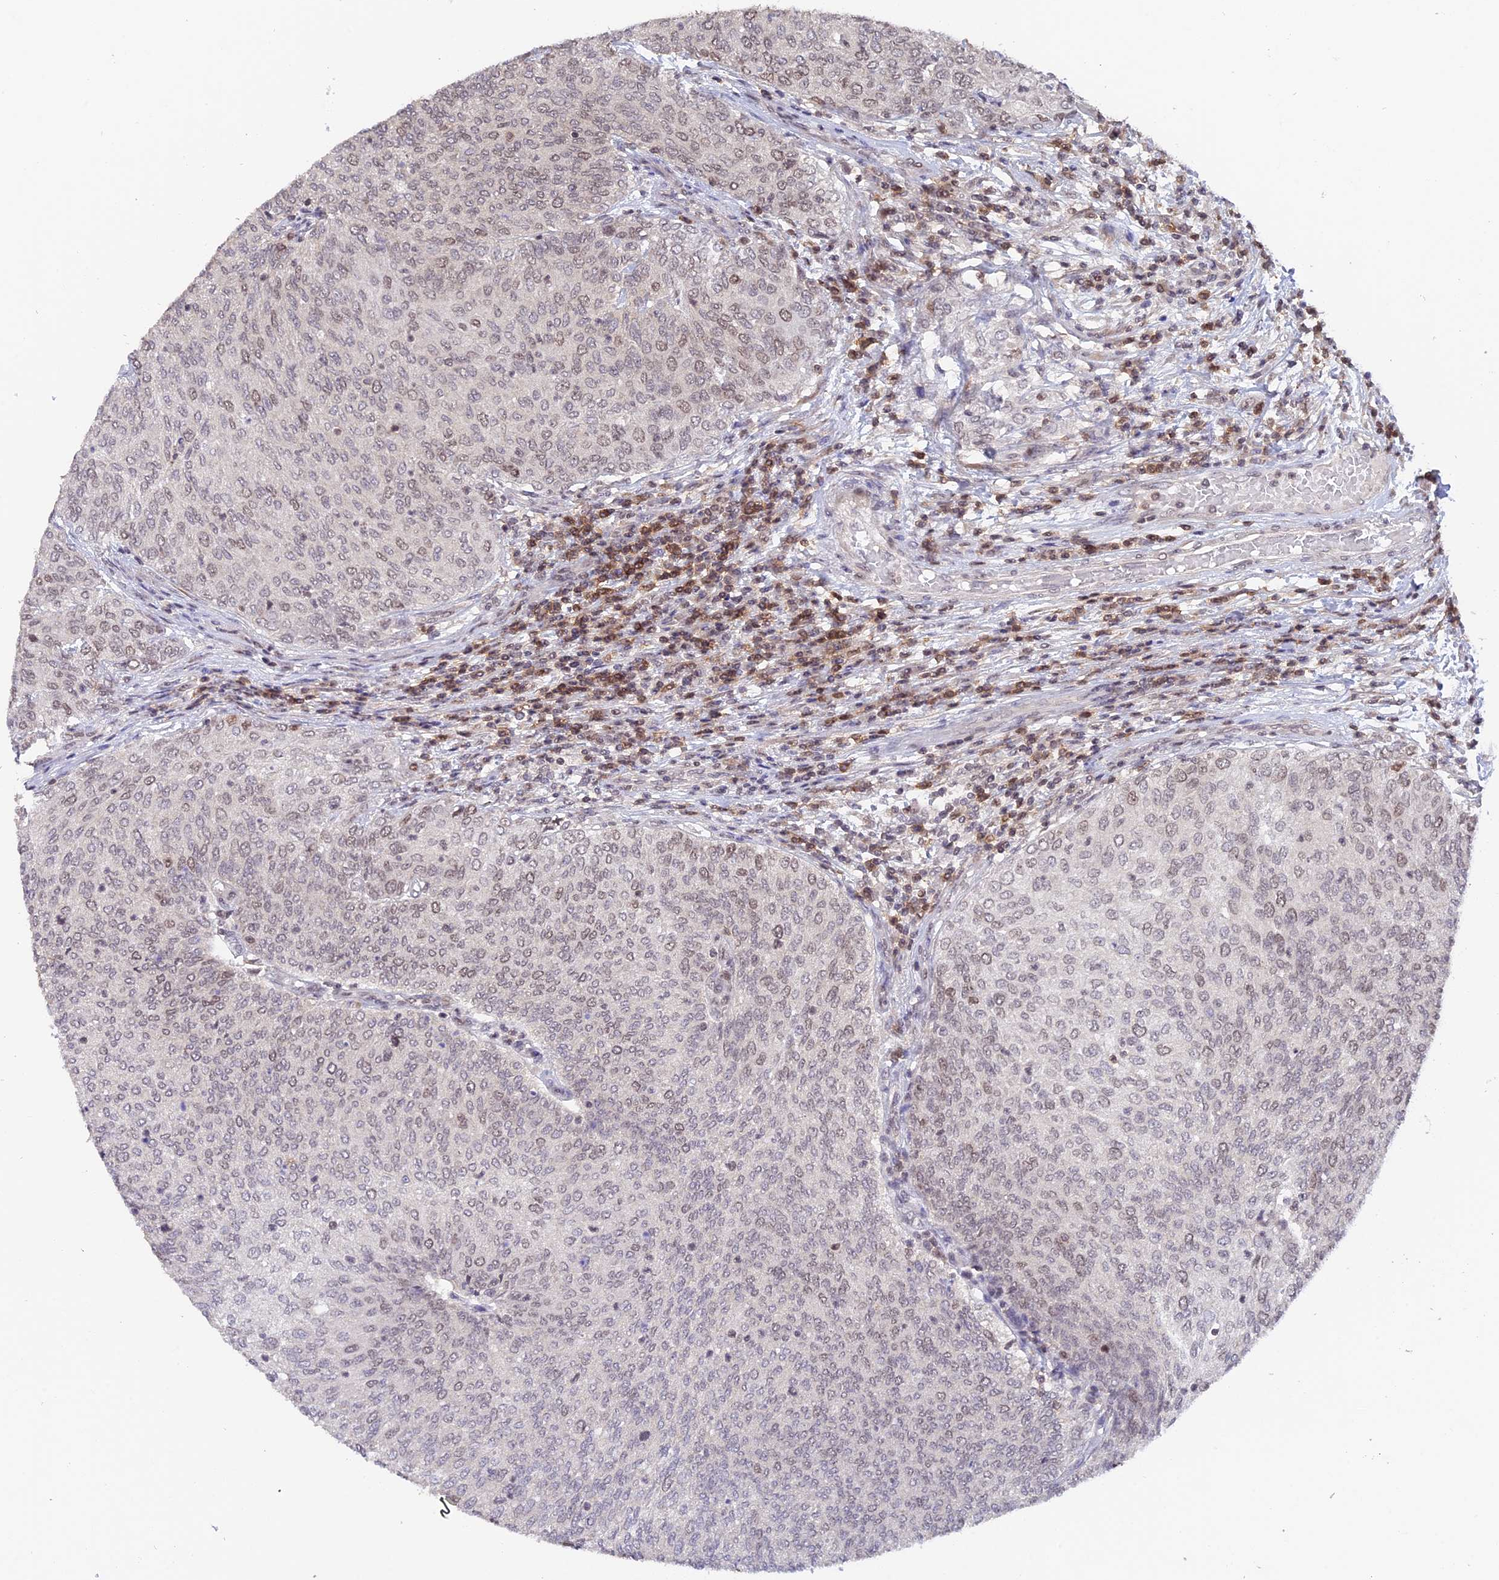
{"staining": {"intensity": "weak", "quantity": "25%-75%", "location": "nuclear"}, "tissue": "urothelial cancer", "cell_type": "Tumor cells", "image_type": "cancer", "snomed": [{"axis": "morphology", "description": "Urothelial carcinoma, Low grade"}, {"axis": "topography", "description": "Urinary bladder"}], "caption": "DAB immunohistochemical staining of human urothelial carcinoma (low-grade) exhibits weak nuclear protein positivity in about 25%-75% of tumor cells. (DAB (3,3'-diaminobenzidine) IHC with brightfield microscopy, high magnification).", "gene": "RFC5", "patient": {"sex": "female", "age": 79}}